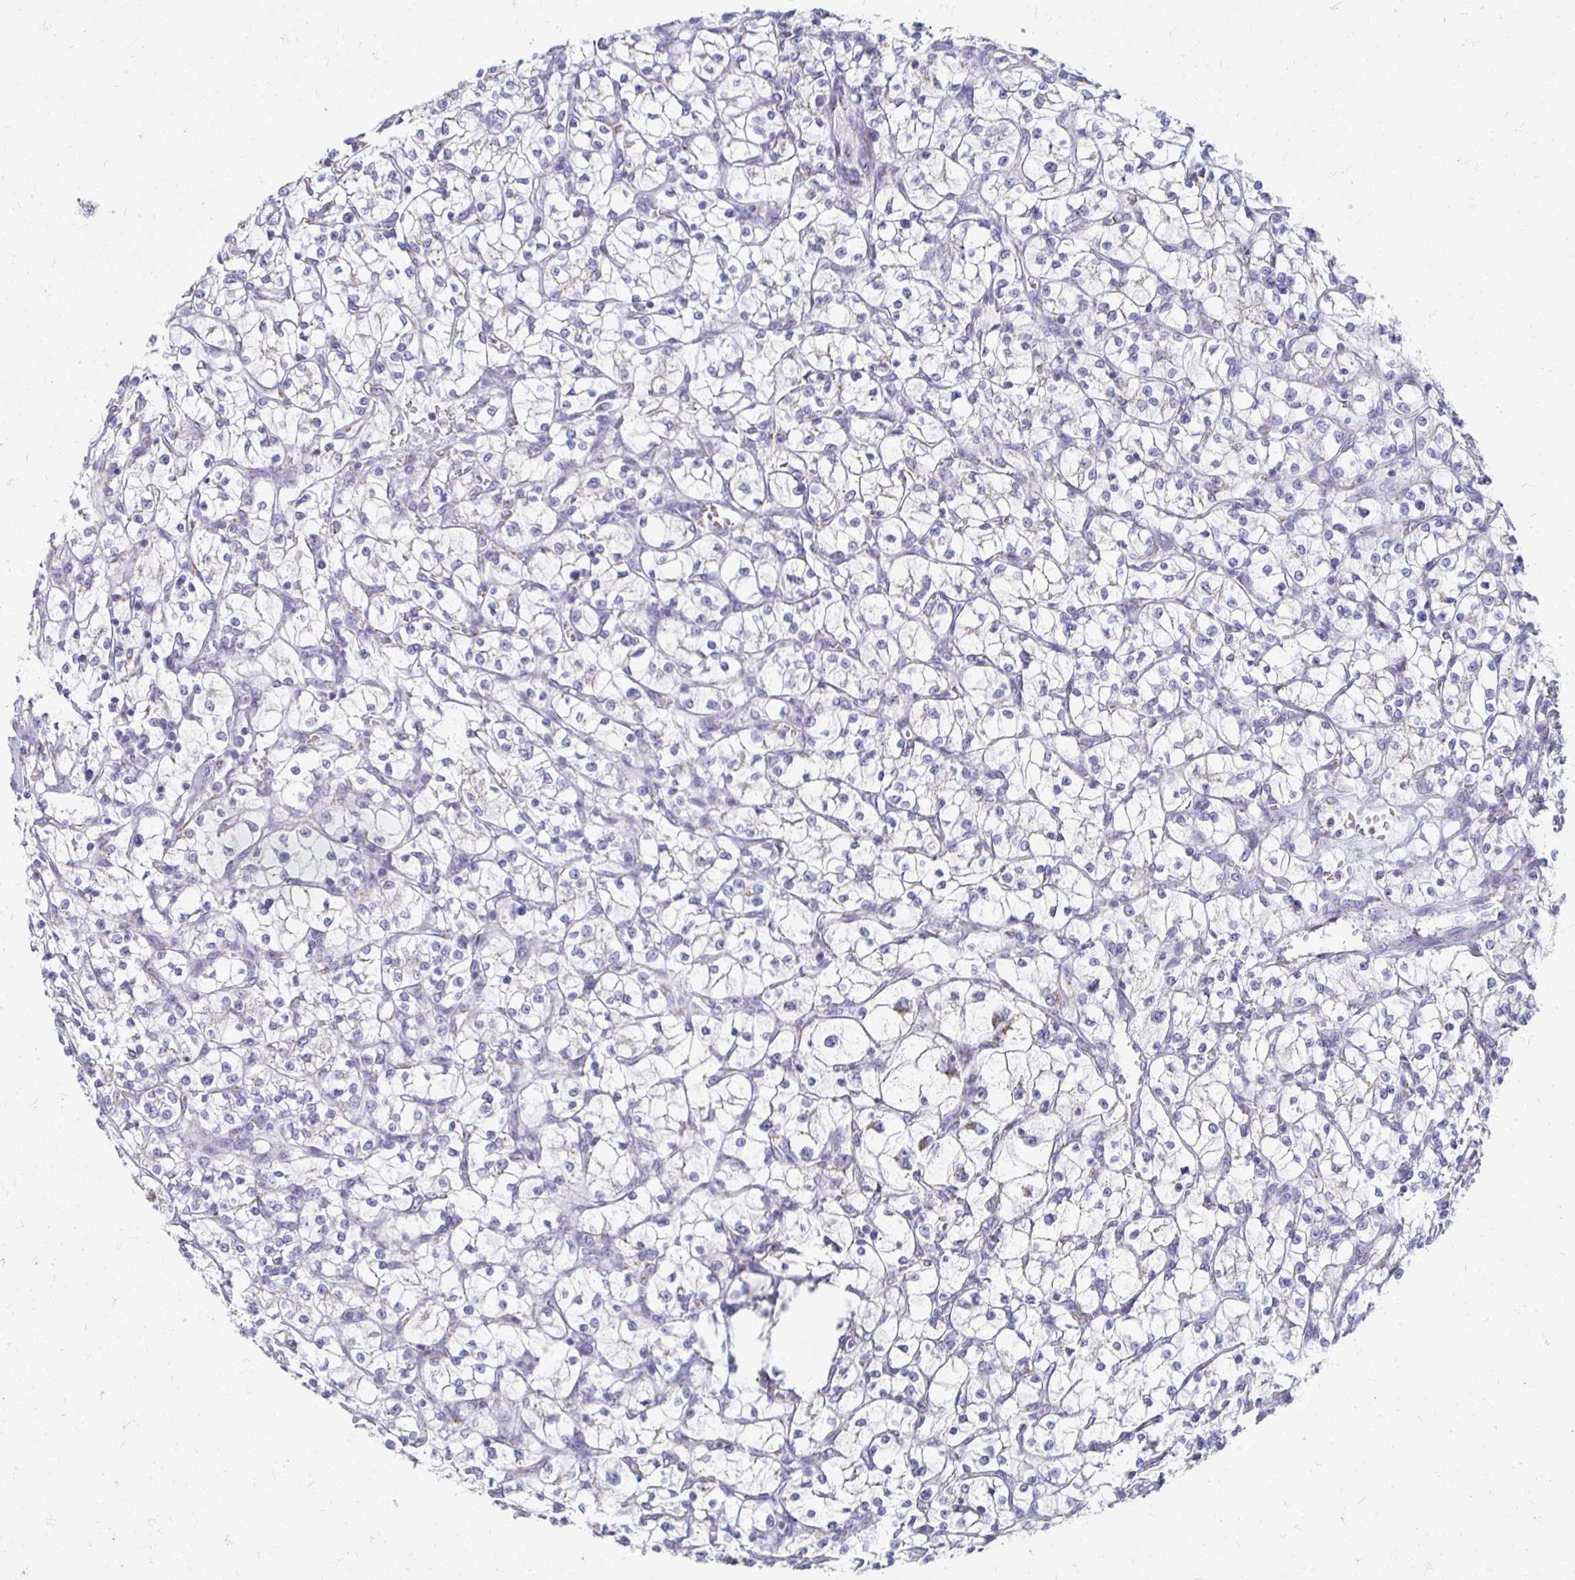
{"staining": {"intensity": "negative", "quantity": "none", "location": "none"}, "tissue": "renal cancer", "cell_type": "Tumor cells", "image_type": "cancer", "snomed": [{"axis": "morphology", "description": "Adenocarcinoma, NOS"}, {"axis": "topography", "description": "Kidney"}], "caption": "Immunohistochemistry image of neoplastic tissue: human adenocarcinoma (renal) stained with DAB (3,3'-diaminobenzidine) demonstrates no significant protein expression in tumor cells.", "gene": "PAGE4", "patient": {"sex": "female", "age": 64}}